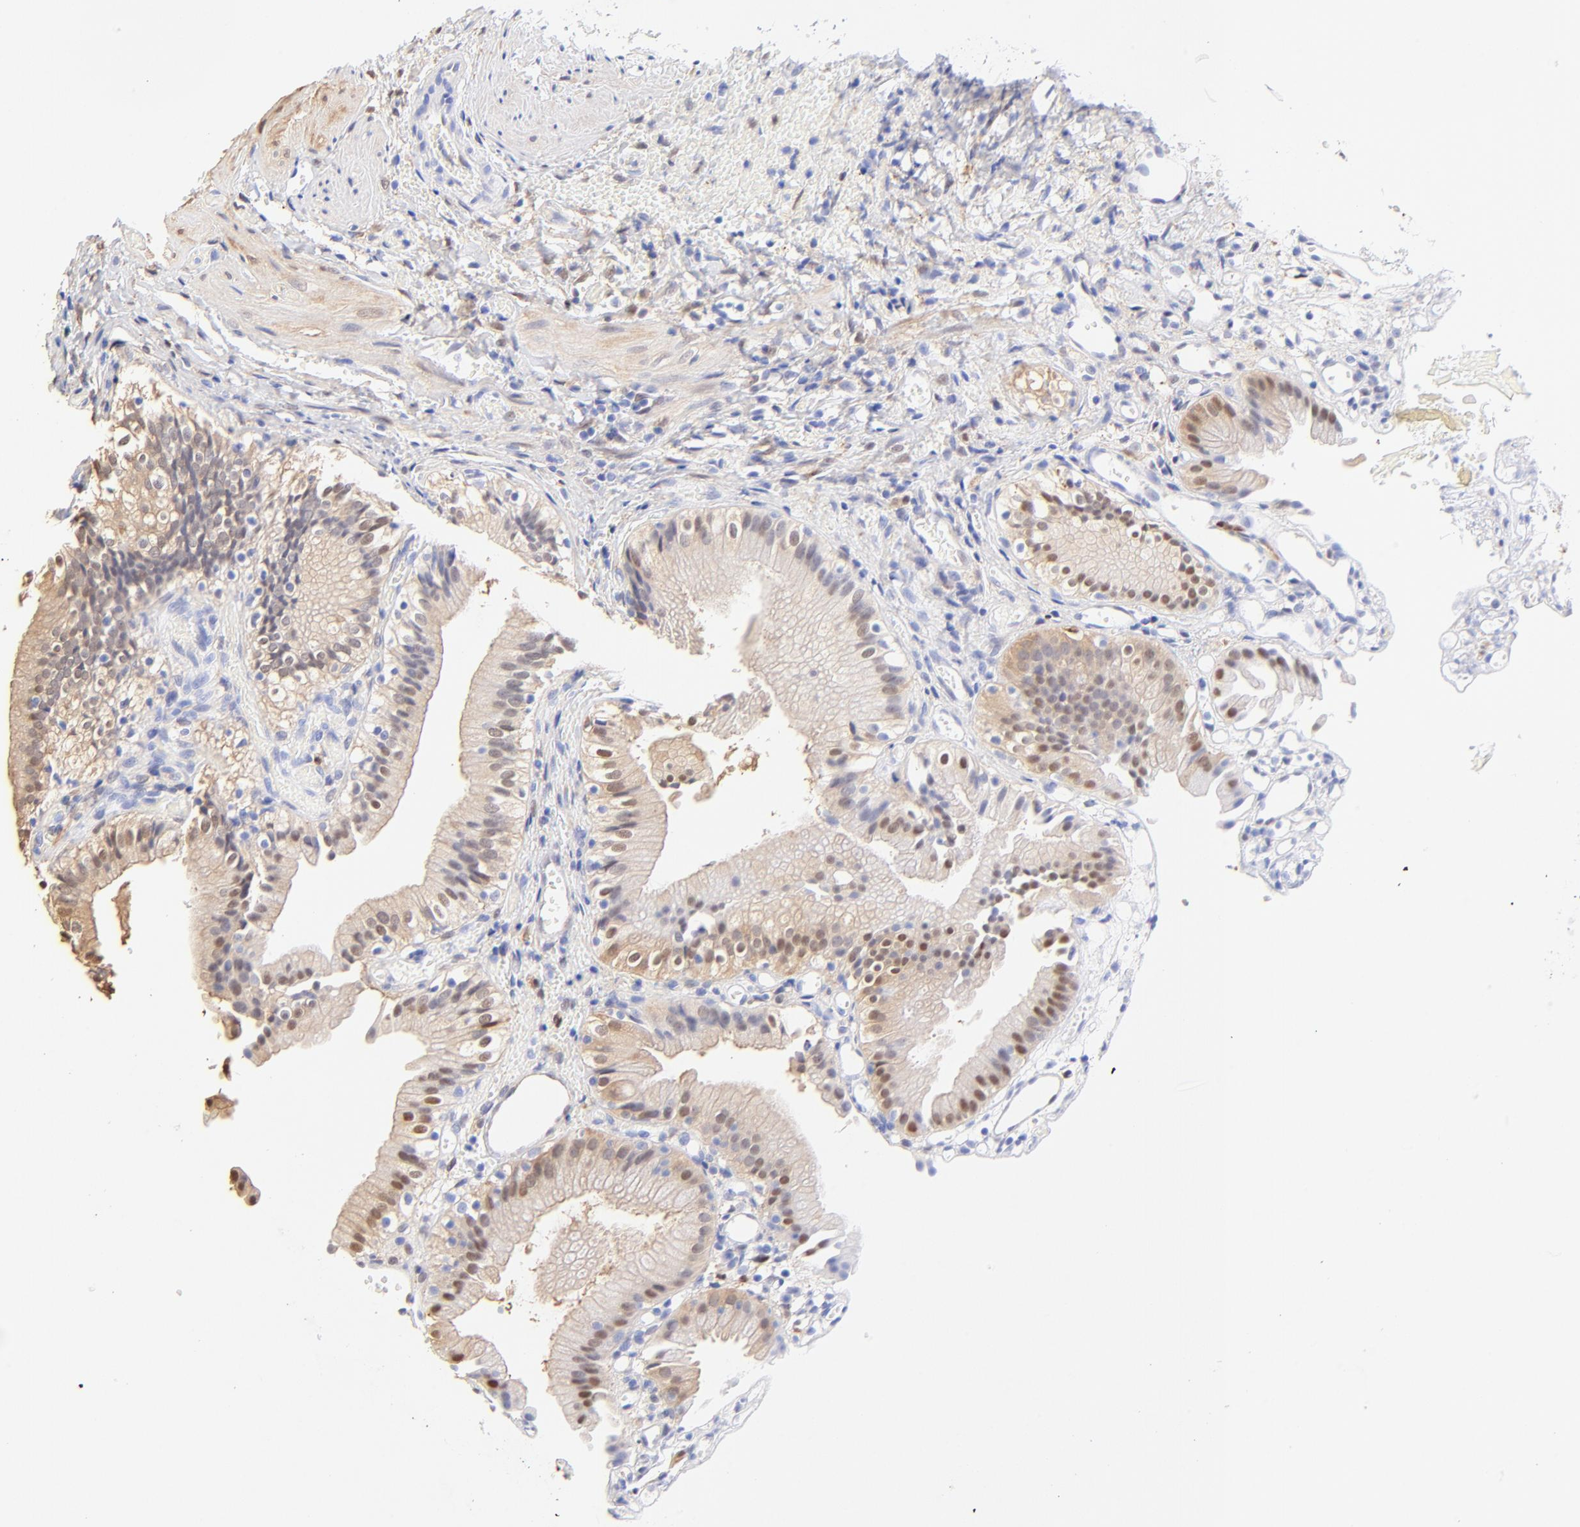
{"staining": {"intensity": "moderate", "quantity": "25%-75%", "location": "nuclear"}, "tissue": "gallbladder", "cell_type": "Glandular cells", "image_type": "normal", "snomed": [{"axis": "morphology", "description": "Normal tissue, NOS"}, {"axis": "topography", "description": "Gallbladder"}], "caption": "Gallbladder stained with DAB IHC demonstrates medium levels of moderate nuclear expression in about 25%-75% of glandular cells. Ihc stains the protein of interest in brown and the nuclei are stained blue.", "gene": "ALDH1A1", "patient": {"sex": "male", "age": 65}}